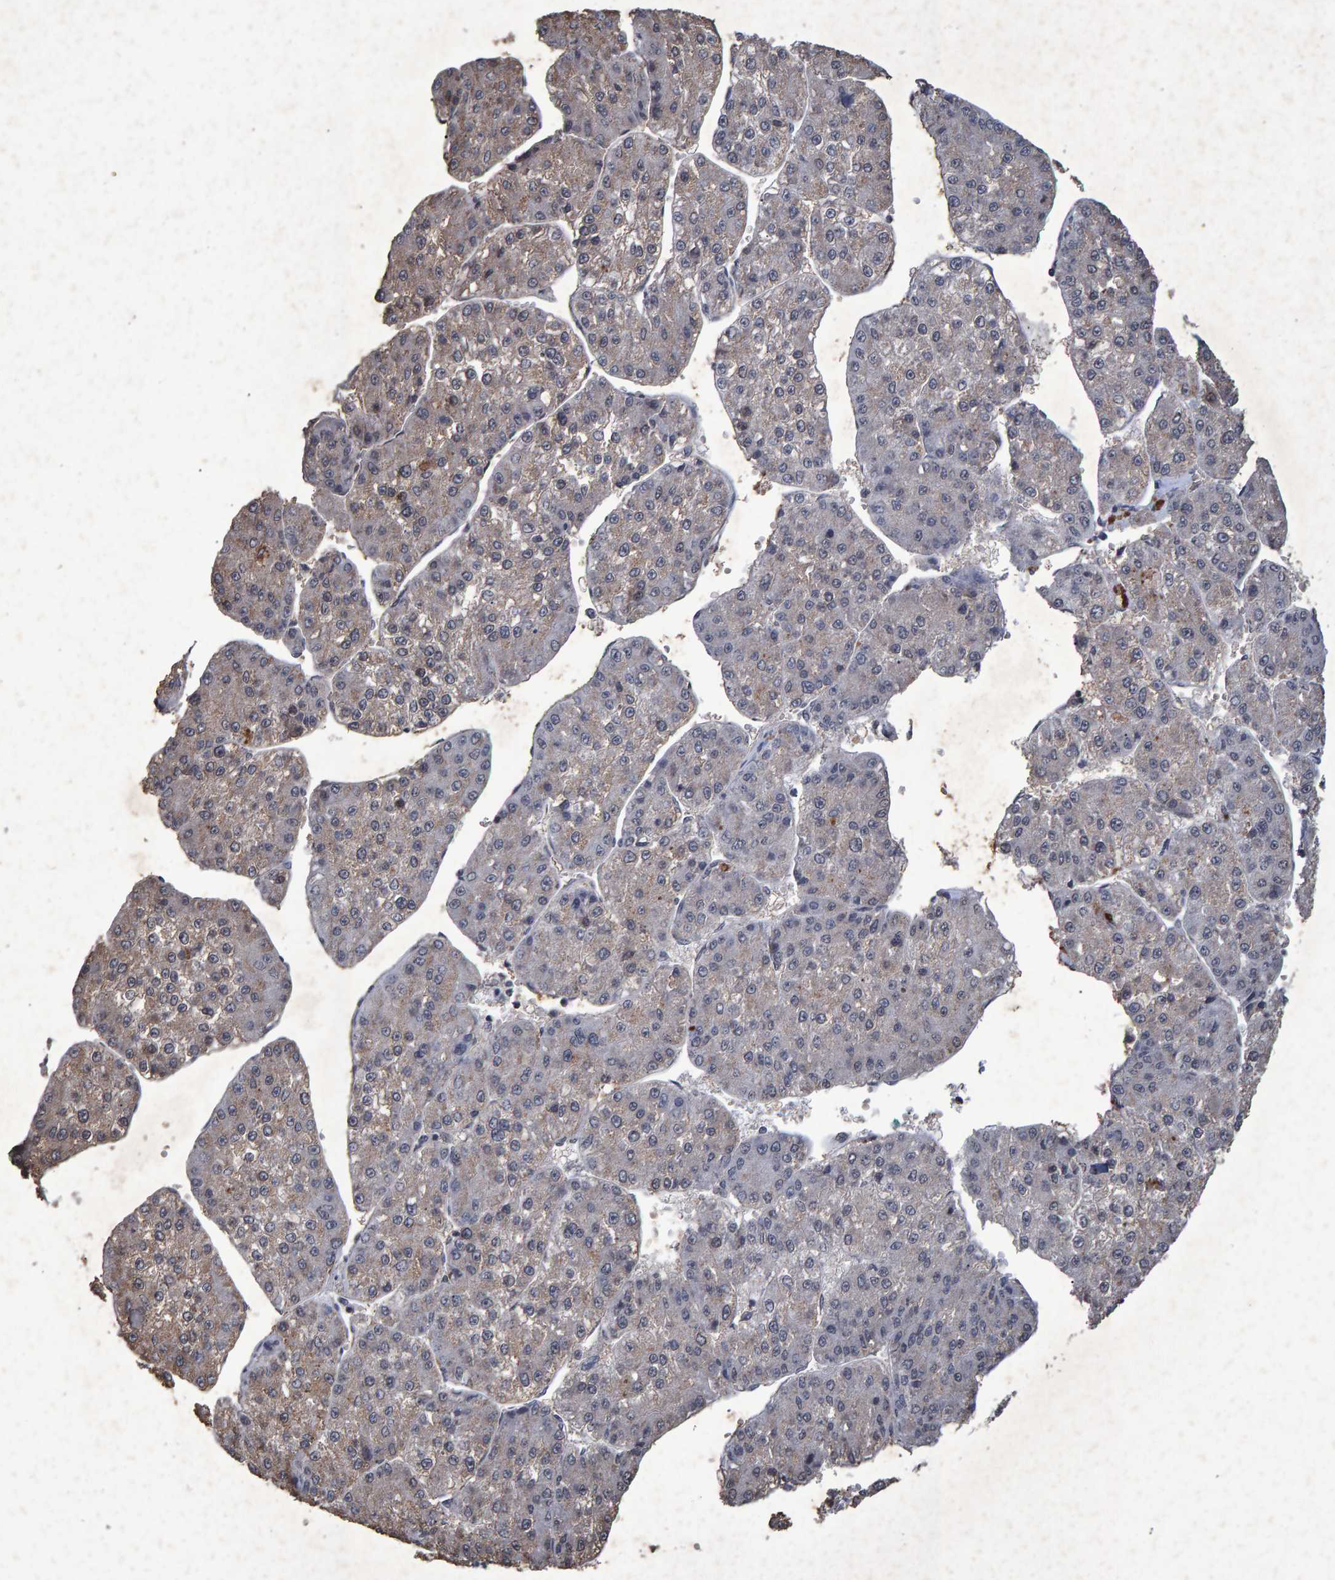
{"staining": {"intensity": "weak", "quantity": "<25%", "location": "cytoplasmic/membranous"}, "tissue": "liver cancer", "cell_type": "Tumor cells", "image_type": "cancer", "snomed": [{"axis": "morphology", "description": "Carcinoma, Hepatocellular, NOS"}, {"axis": "topography", "description": "Liver"}], "caption": "An IHC photomicrograph of hepatocellular carcinoma (liver) is shown. There is no staining in tumor cells of hepatocellular carcinoma (liver).", "gene": "GALC", "patient": {"sex": "female", "age": 73}}